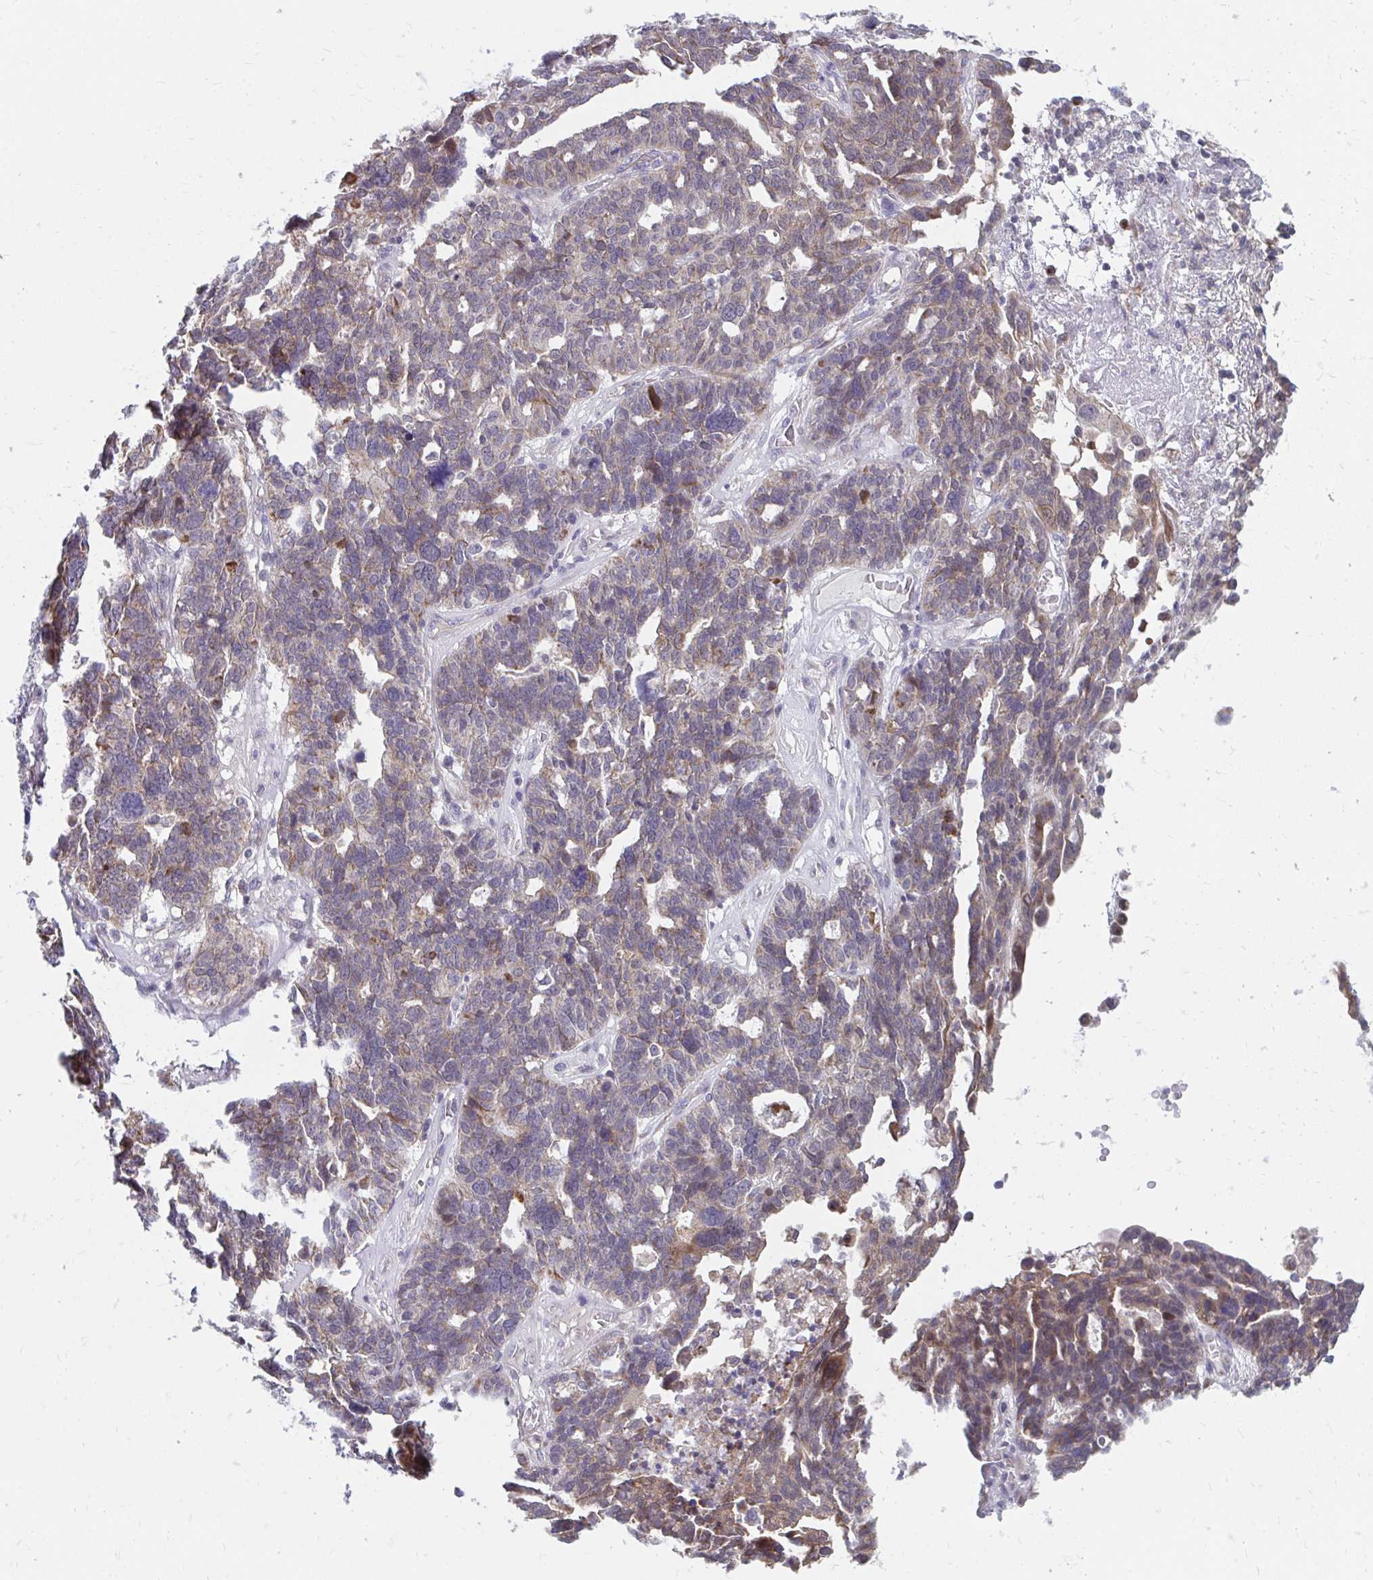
{"staining": {"intensity": "weak", "quantity": ">75%", "location": "cytoplasmic/membranous"}, "tissue": "ovarian cancer", "cell_type": "Tumor cells", "image_type": "cancer", "snomed": [{"axis": "morphology", "description": "Cystadenocarcinoma, serous, NOS"}, {"axis": "topography", "description": "Ovary"}], "caption": "Immunohistochemical staining of human ovarian cancer reveals low levels of weak cytoplasmic/membranous protein expression in about >75% of tumor cells. (DAB (3,3'-diaminobenzidine) IHC with brightfield microscopy, high magnification).", "gene": "PABIR3", "patient": {"sex": "female", "age": 59}}